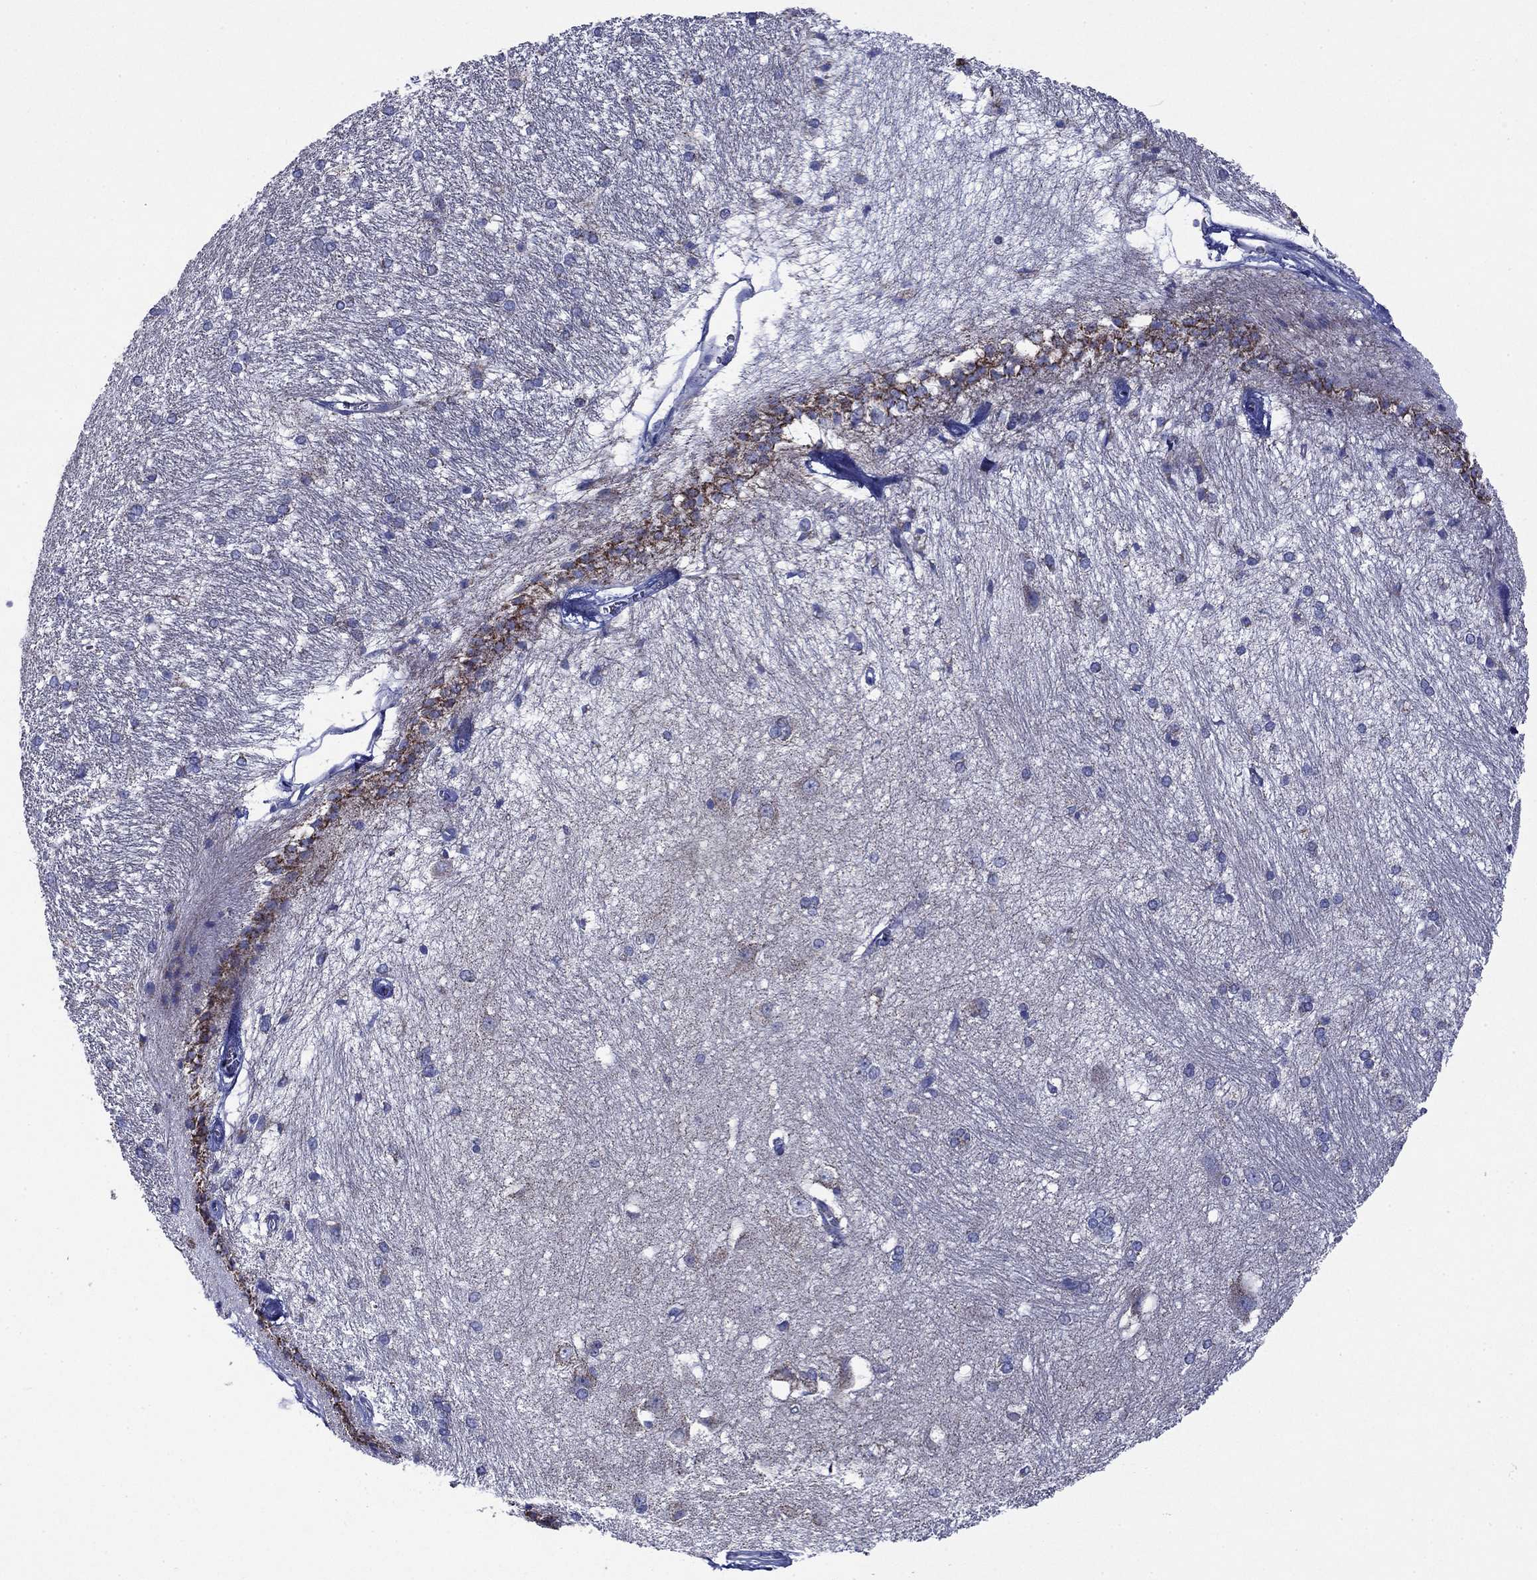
{"staining": {"intensity": "negative", "quantity": "none", "location": "none"}, "tissue": "hippocampus", "cell_type": "Glial cells", "image_type": "normal", "snomed": [{"axis": "morphology", "description": "Normal tissue, NOS"}, {"axis": "topography", "description": "Cerebral cortex"}, {"axis": "topography", "description": "Hippocampus"}], "caption": "High magnification brightfield microscopy of benign hippocampus stained with DAB (3,3'-diaminobenzidine) (brown) and counterstained with hematoxylin (blue): glial cells show no significant positivity. (DAB IHC, high magnification).", "gene": "ACADSB", "patient": {"sex": "female", "age": 19}}